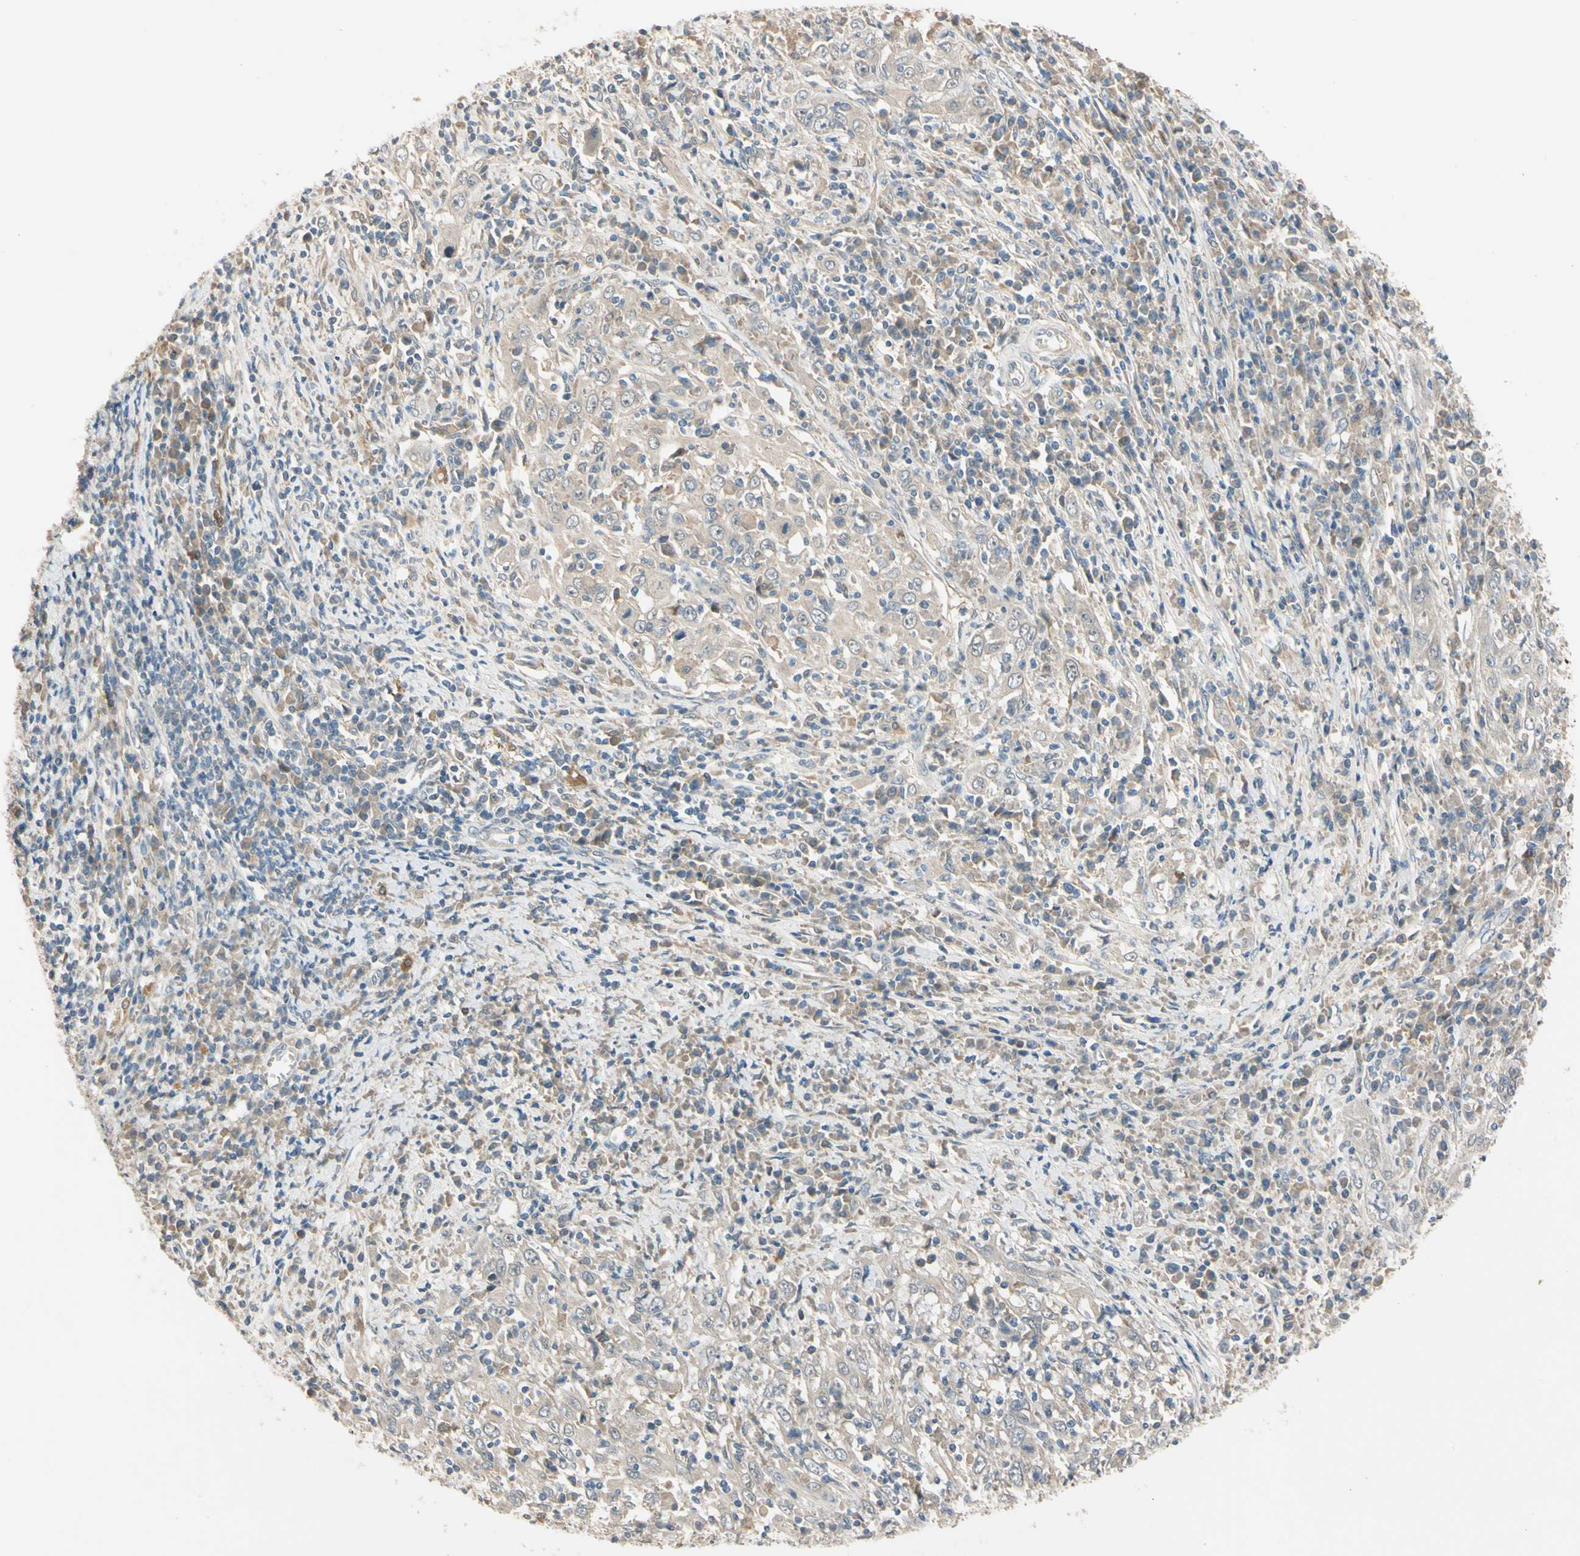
{"staining": {"intensity": "weak", "quantity": ">75%", "location": "cytoplasmic/membranous"}, "tissue": "cervical cancer", "cell_type": "Tumor cells", "image_type": "cancer", "snomed": [{"axis": "morphology", "description": "Squamous cell carcinoma, NOS"}, {"axis": "topography", "description": "Cervix"}], "caption": "A brown stain shows weak cytoplasmic/membranous positivity of a protein in cervical squamous cell carcinoma tumor cells. The protein is shown in brown color, while the nuclei are stained blue.", "gene": "RIOX2", "patient": {"sex": "female", "age": 46}}